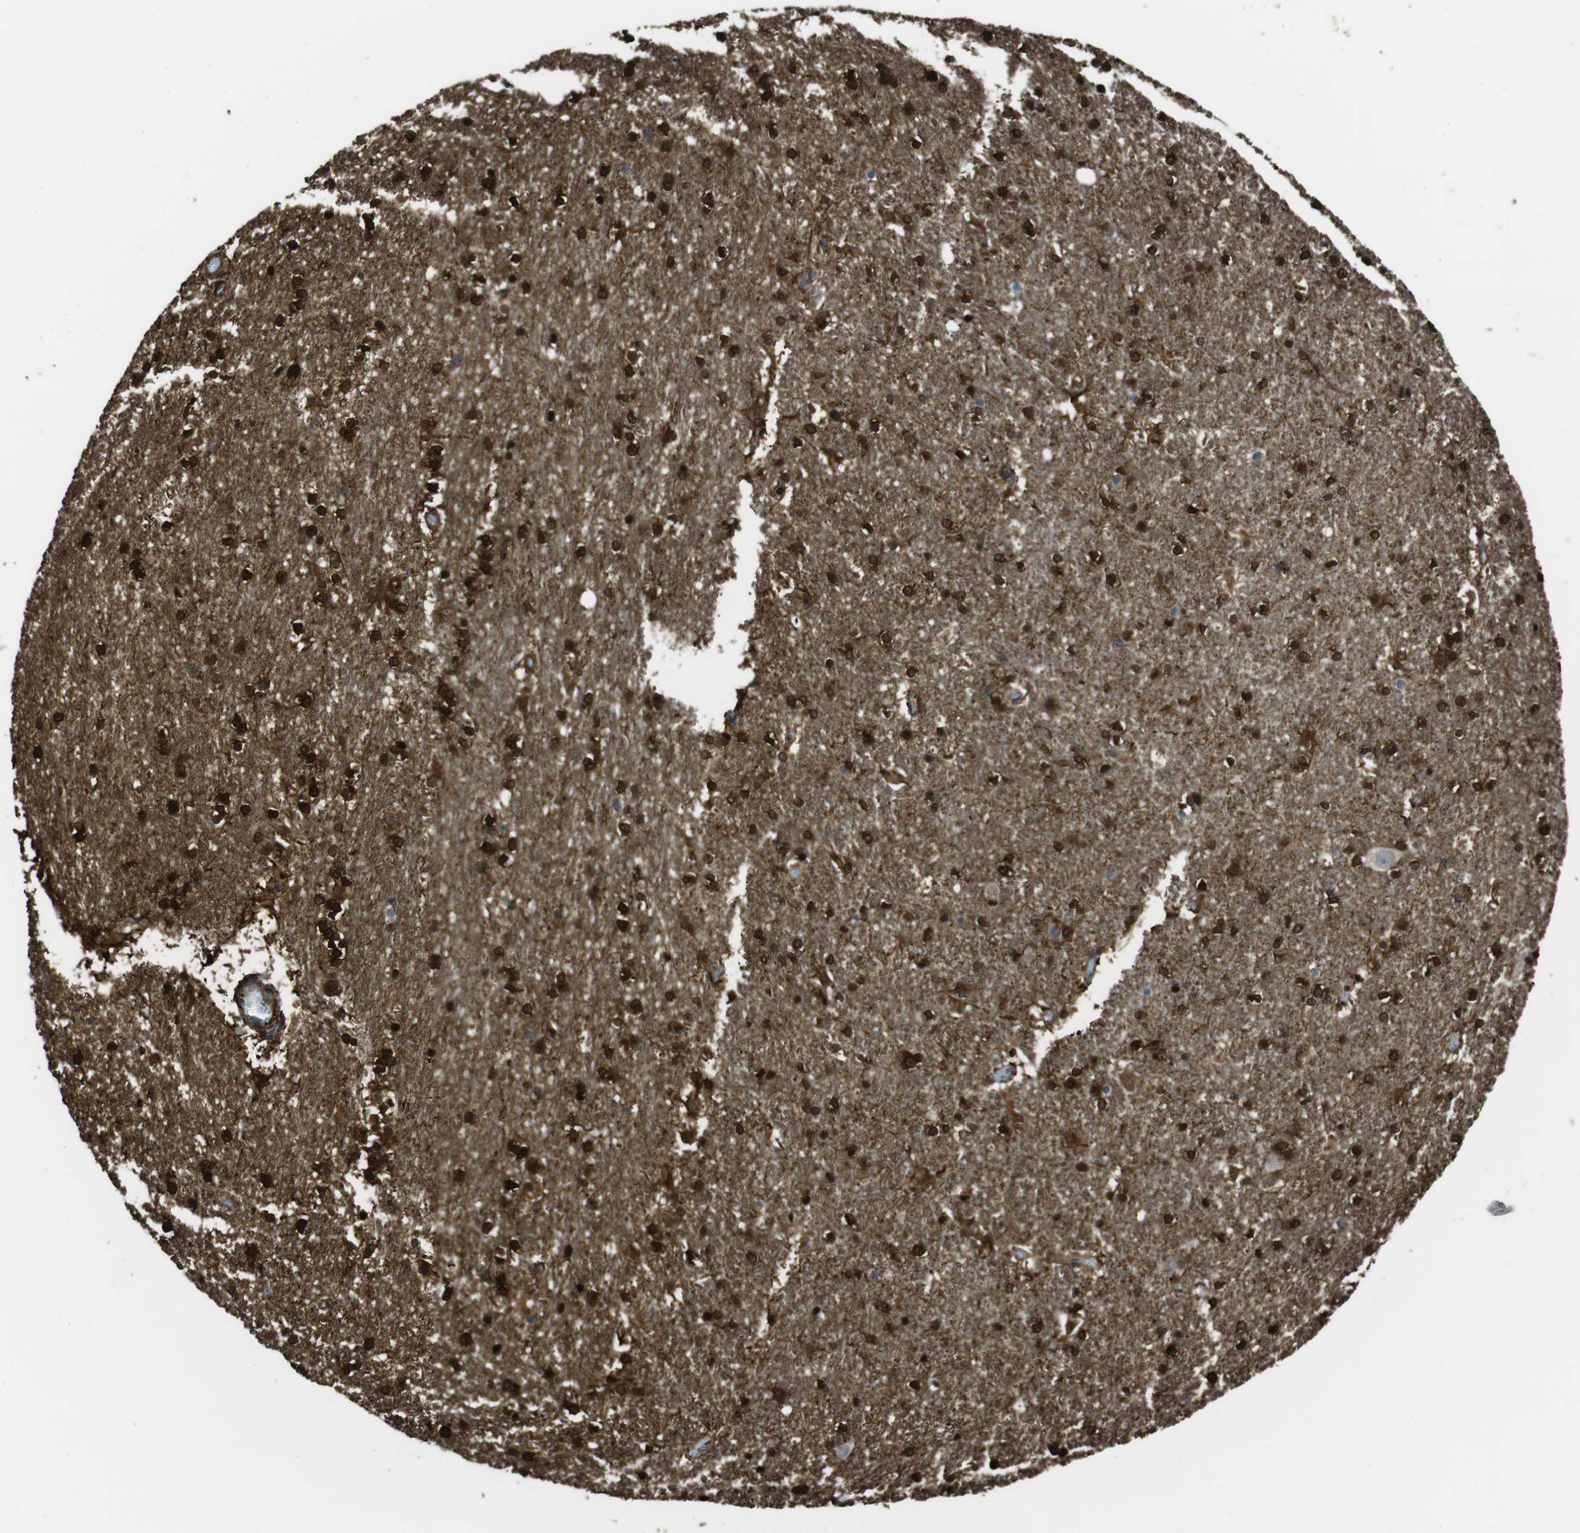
{"staining": {"intensity": "strong", "quantity": ">75%", "location": "cytoplasmic/membranous,nuclear"}, "tissue": "hippocampus", "cell_type": "Glial cells", "image_type": "normal", "snomed": [{"axis": "morphology", "description": "Normal tissue, NOS"}, {"axis": "topography", "description": "Hippocampus"}], "caption": "High-magnification brightfield microscopy of unremarkable hippocampus stained with DAB (3,3'-diaminobenzidine) (brown) and counterstained with hematoxylin (blue). glial cells exhibit strong cytoplasmic/membranous,nuclear positivity is identified in about>75% of cells.", "gene": "SFT2D1", "patient": {"sex": "female", "age": 19}}